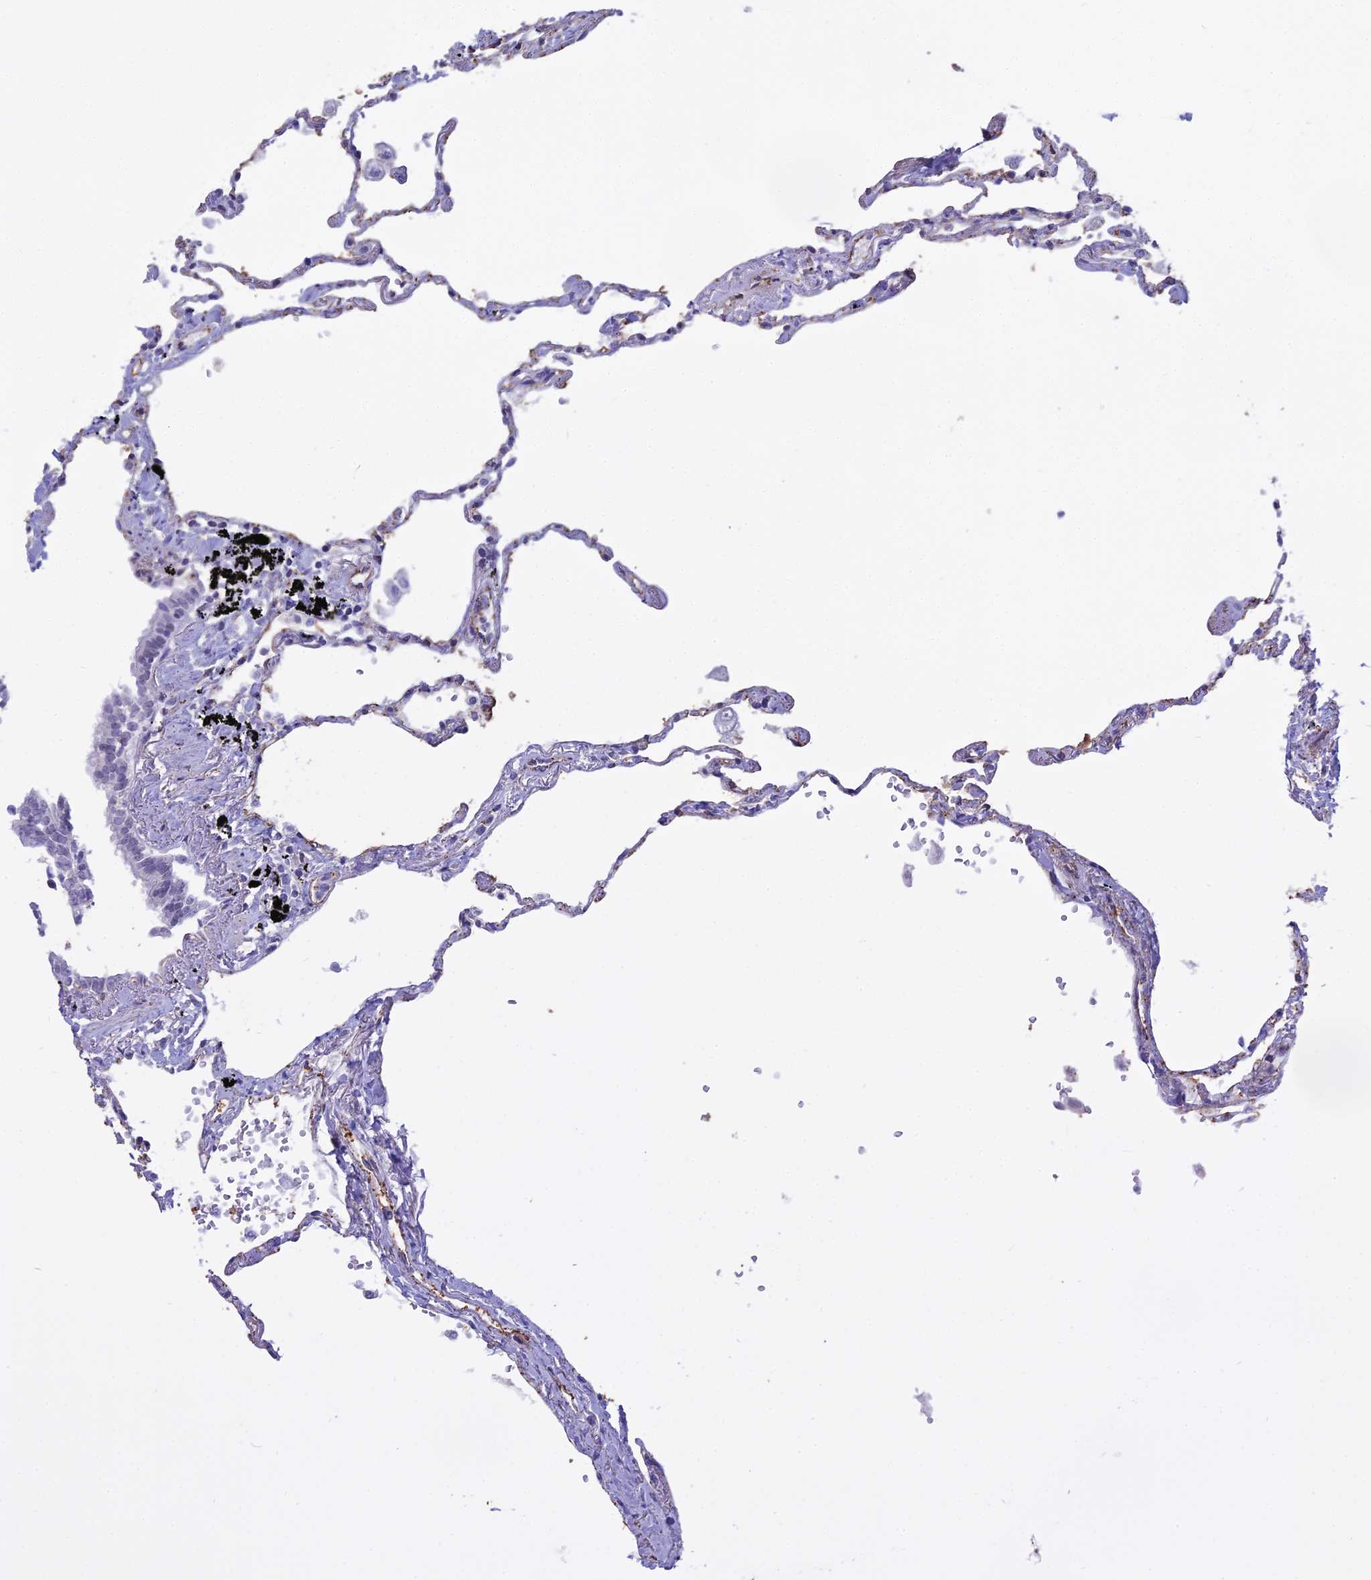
{"staining": {"intensity": "moderate", "quantity": "<25%", "location": "cytoplasmic/membranous"}, "tissue": "lung", "cell_type": "Alveolar cells", "image_type": "normal", "snomed": [{"axis": "morphology", "description": "Normal tissue, NOS"}, {"axis": "topography", "description": "Lung"}], "caption": "Immunohistochemical staining of normal human lung demonstrates moderate cytoplasmic/membranous protein expression in about <25% of alveolar cells.", "gene": "BLNK", "patient": {"sex": "female", "age": 67}}